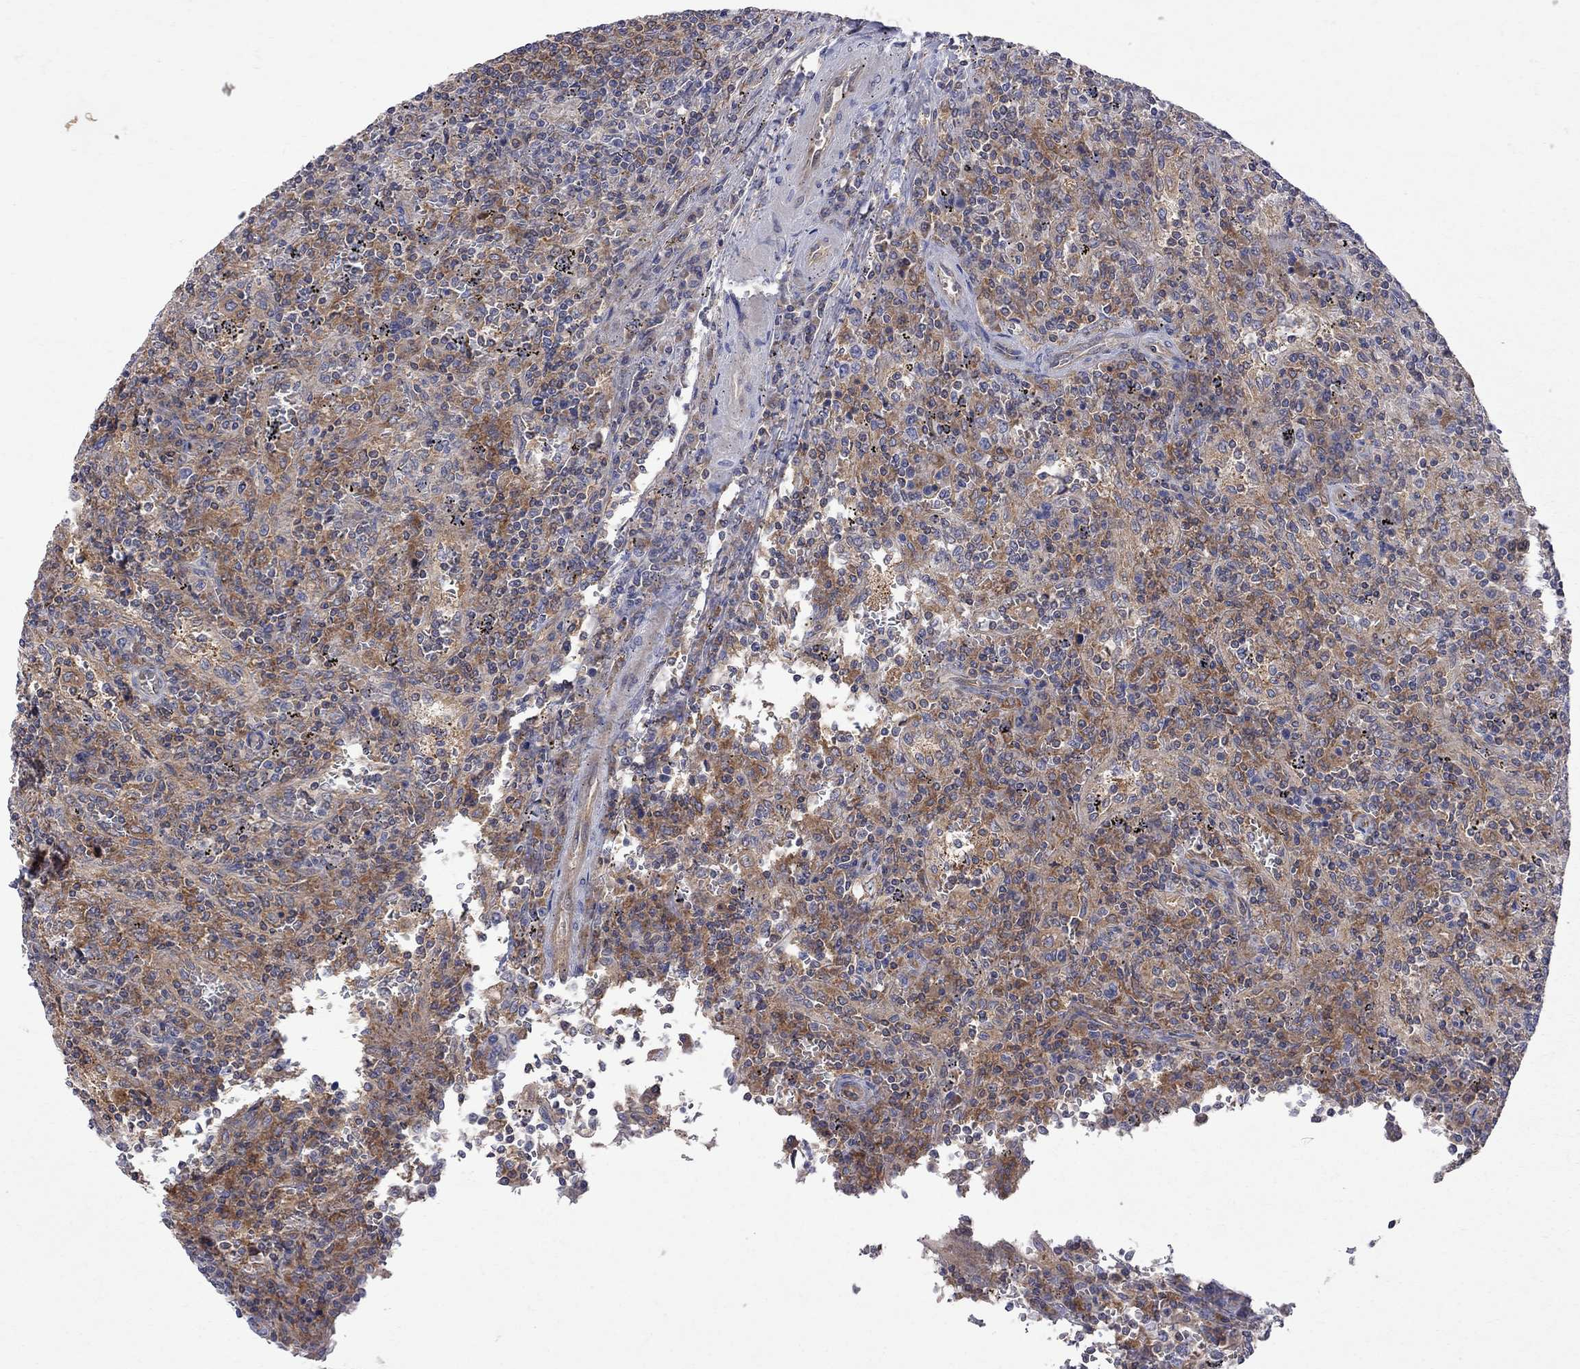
{"staining": {"intensity": "strong", "quantity": "25%-75%", "location": "cytoplasmic/membranous"}, "tissue": "lymphoma", "cell_type": "Tumor cells", "image_type": "cancer", "snomed": [{"axis": "morphology", "description": "Malignant lymphoma, non-Hodgkin's type, Low grade"}, {"axis": "topography", "description": "Spleen"}], "caption": "A micrograph showing strong cytoplasmic/membranous staining in approximately 25%-75% of tumor cells in lymphoma, as visualized by brown immunohistochemical staining.", "gene": "ABI3", "patient": {"sex": "male", "age": 62}}